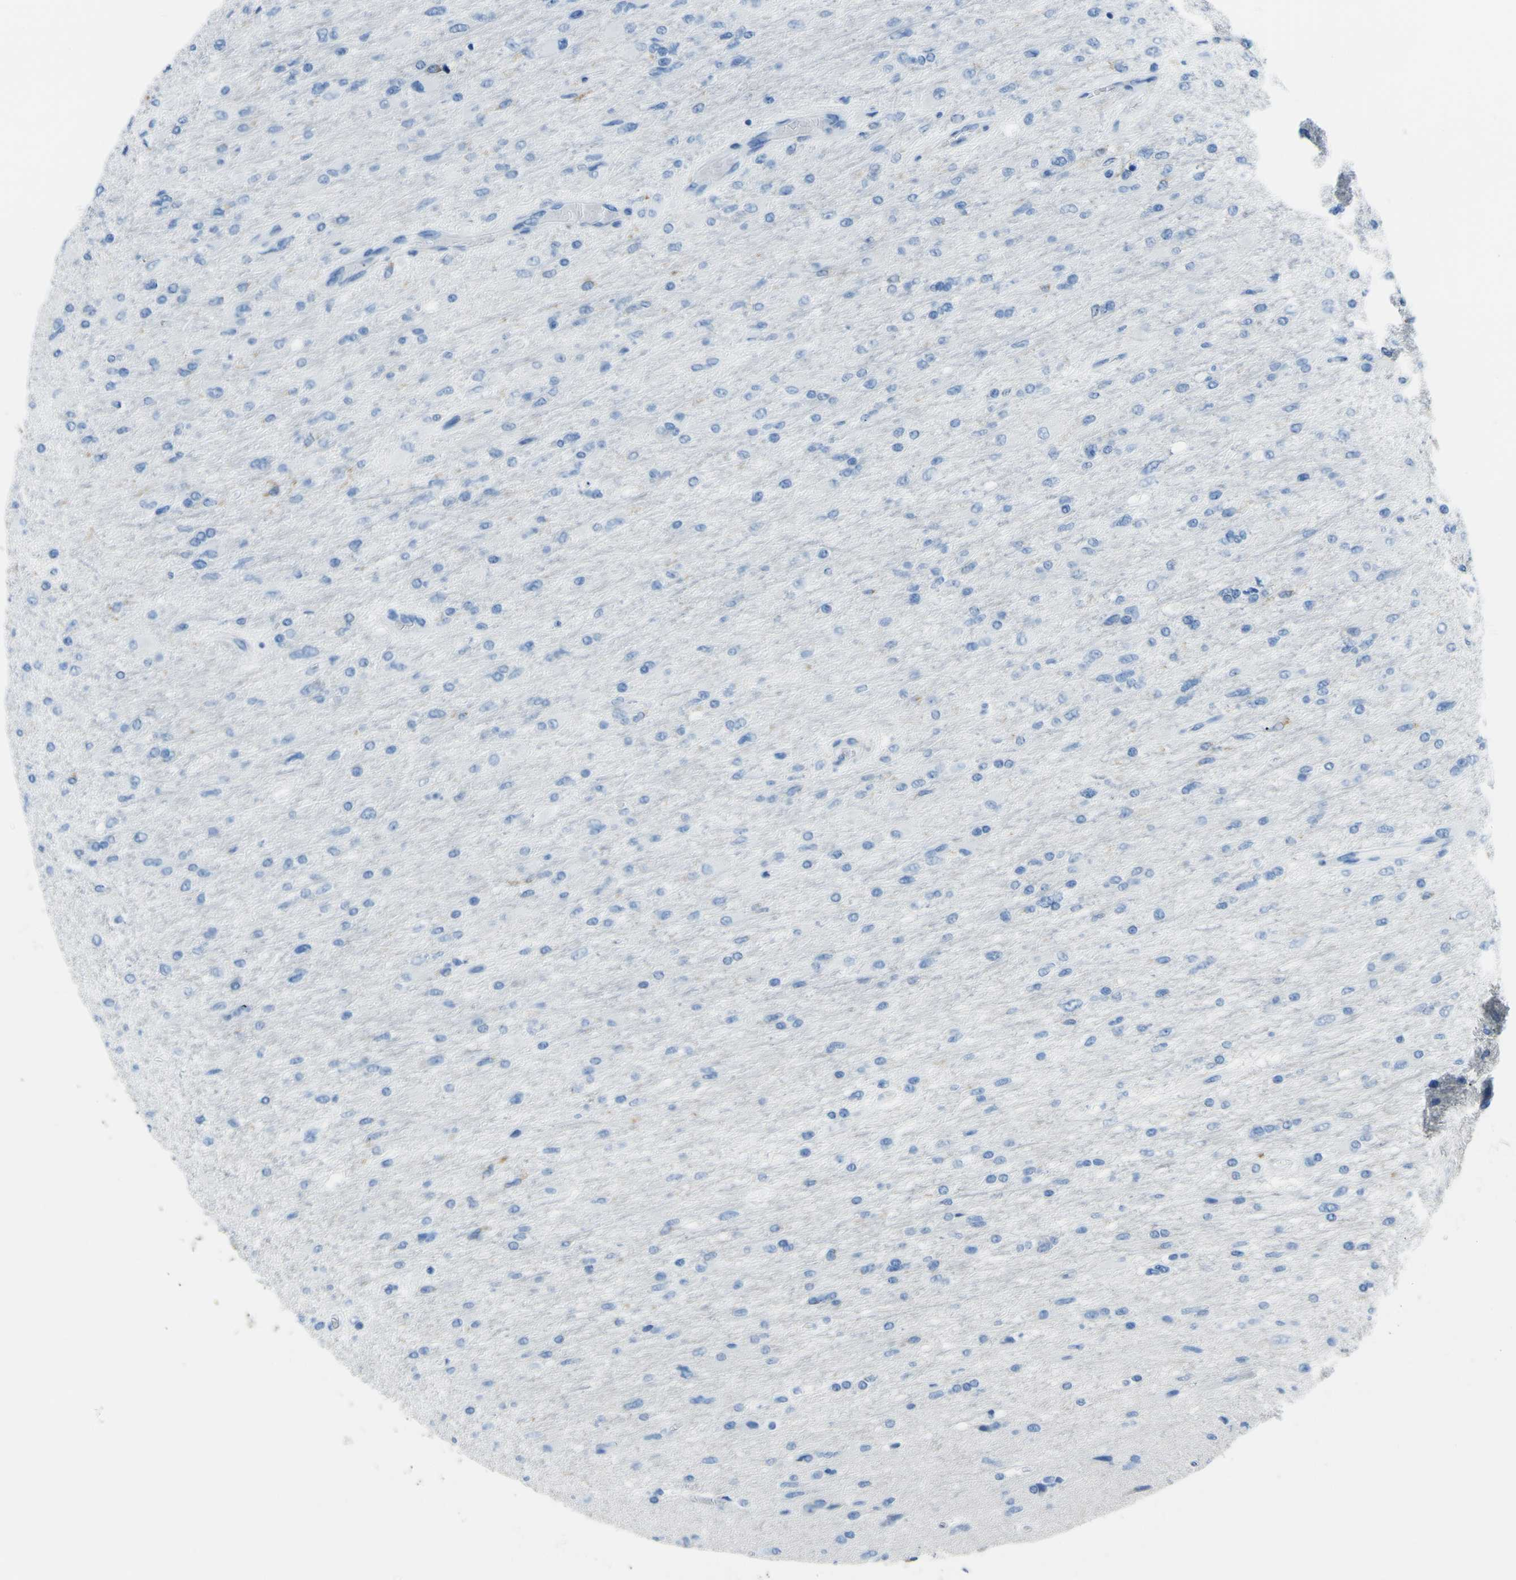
{"staining": {"intensity": "negative", "quantity": "none", "location": "none"}, "tissue": "glioma", "cell_type": "Tumor cells", "image_type": "cancer", "snomed": [{"axis": "morphology", "description": "Glioma, malignant, High grade"}, {"axis": "topography", "description": "Cerebral cortex"}], "caption": "High power microscopy micrograph of an IHC histopathology image of high-grade glioma (malignant), revealing no significant positivity in tumor cells. (DAB (3,3'-diaminobenzidine) IHC visualized using brightfield microscopy, high magnification).", "gene": "ACSL1", "patient": {"sex": "female", "age": 36}}